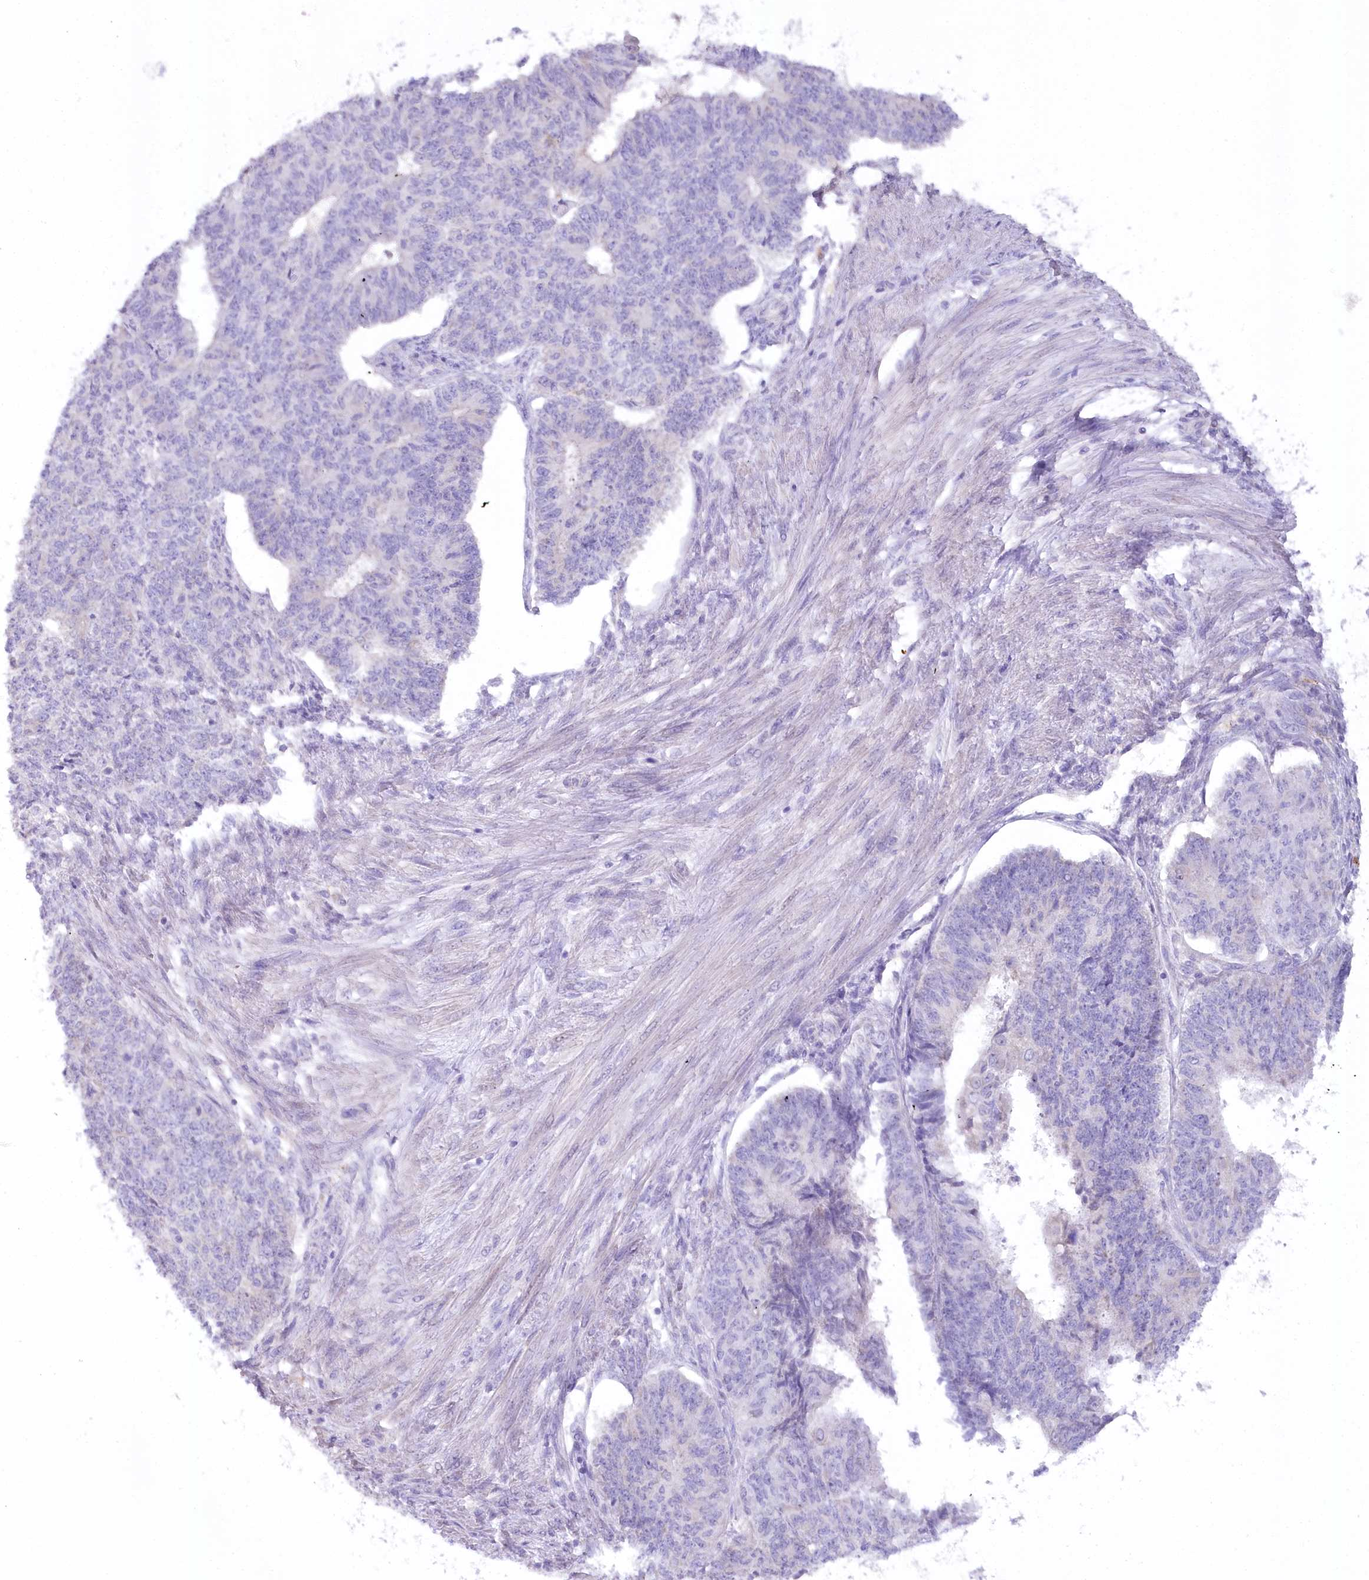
{"staining": {"intensity": "negative", "quantity": "none", "location": "none"}, "tissue": "endometrial cancer", "cell_type": "Tumor cells", "image_type": "cancer", "snomed": [{"axis": "morphology", "description": "Adenocarcinoma, NOS"}, {"axis": "topography", "description": "Endometrium"}], "caption": "Immunohistochemistry (IHC) of endometrial cancer displays no positivity in tumor cells.", "gene": "MYOZ1", "patient": {"sex": "female", "age": 32}}